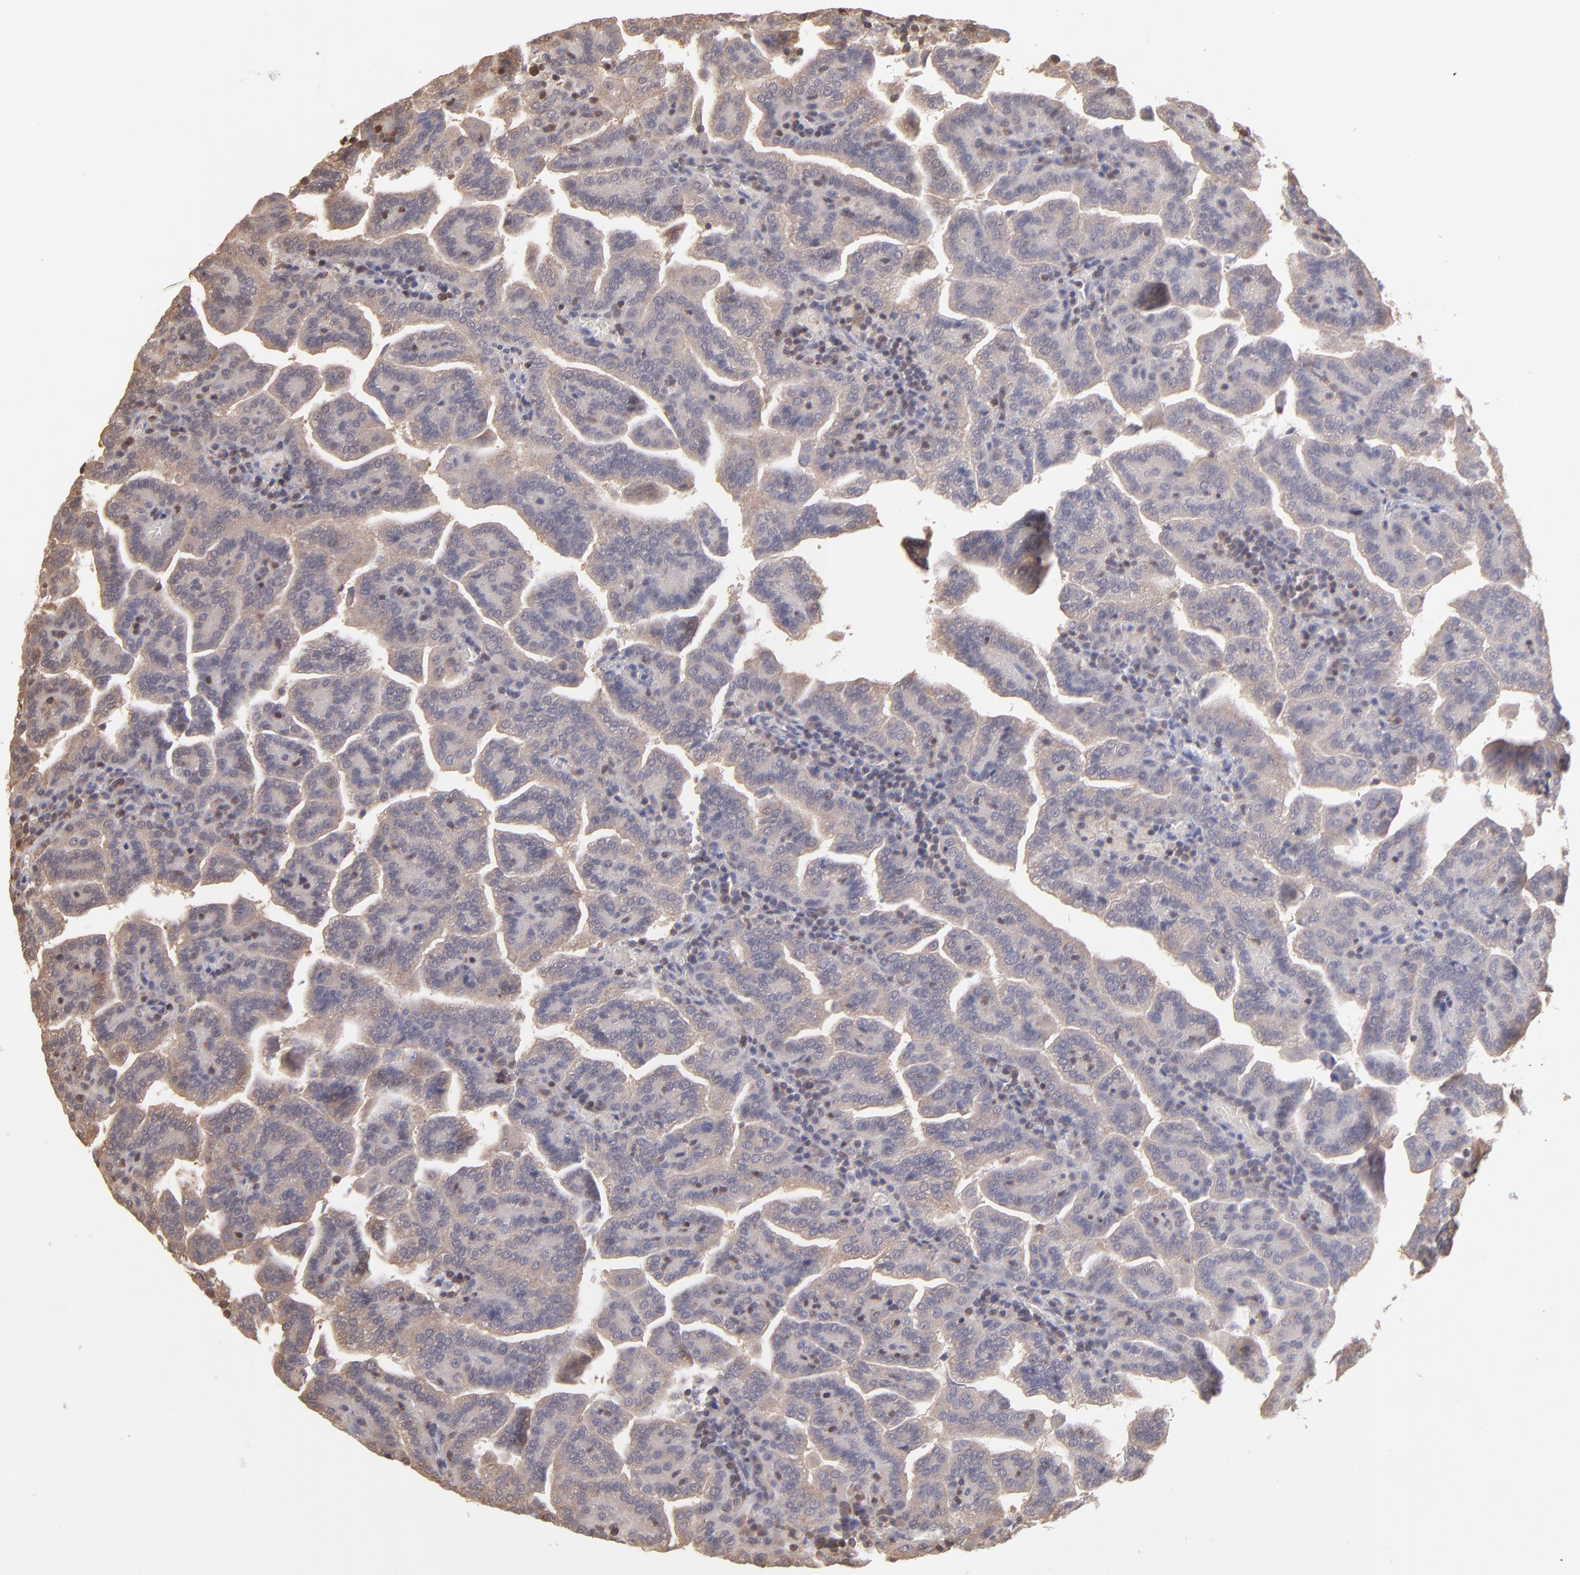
{"staining": {"intensity": "weak", "quantity": "25%-75%", "location": "cytoplasmic/membranous"}, "tissue": "renal cancer", "cell_type": "Tumor cells", "image_type": "cancer", "snomed": [{"axis": "morphology", "description": "Adenocarcinoma, NOS"}, {"axis": "topography", "description": "Kidney"}], "caption": "Immunohistochemistry (IHC) staining of adenocarcinoma (renal), which exhibits low levels of weak cytoplasmic/membranous positivity in about 25%-75% of tumor cells indicating weak cytoplasmic/membranous protein expression. The staining was performed using DAB (brown) for protein detection and nuclei were counterstained in hematoxylin (blue).", "gene": "MAP2K2", "patient": {"sex": "male", "age": 61}}